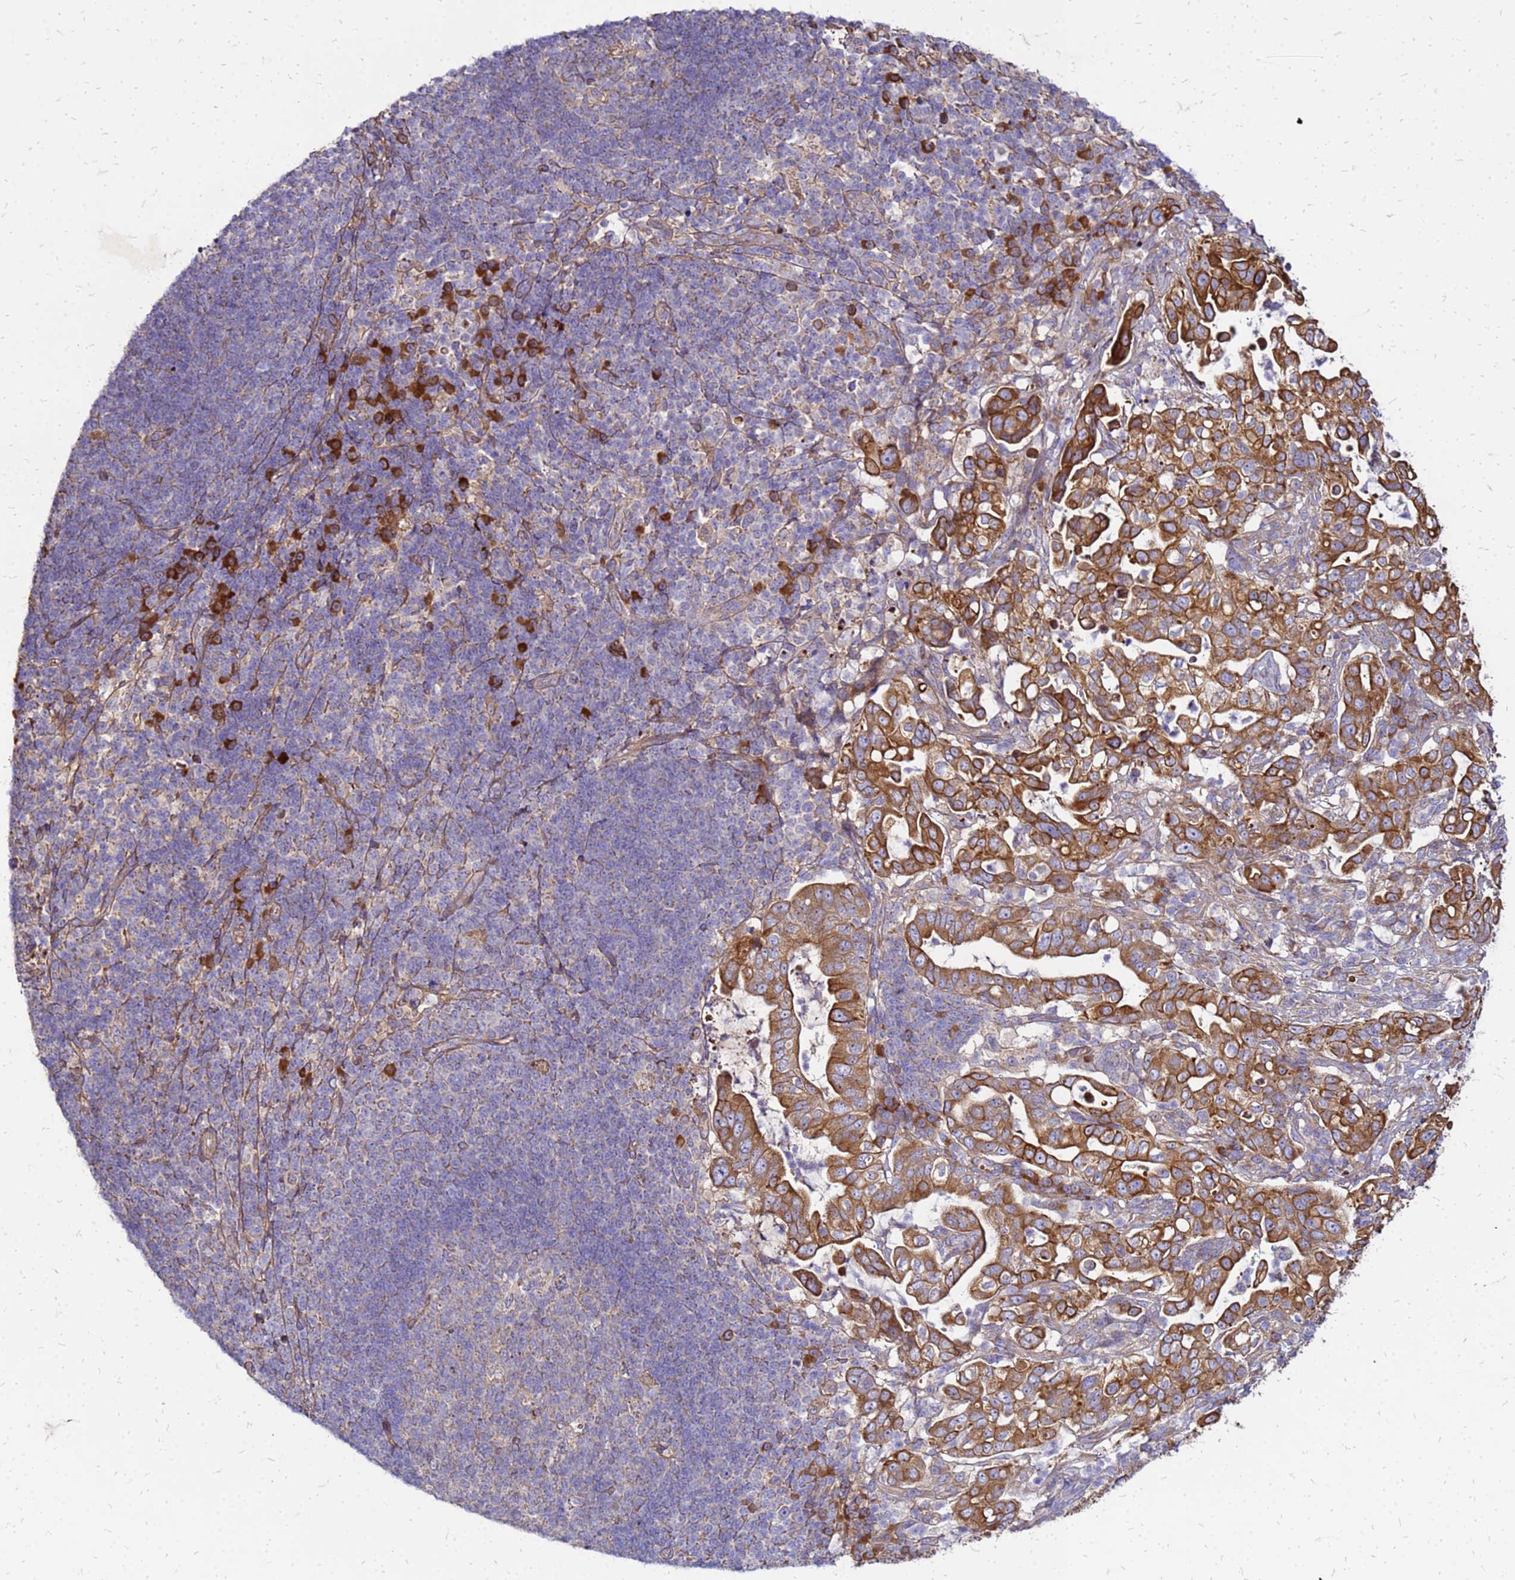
{"staining": {"intensity": "strong", "quantity": ">75%", "location": "cytoplasmic/membranous"}, "tissue": "pancreatic cancer", "cell_type": "Tumor cells", "image_type": "cancer", "snomed": [{"axis": "morphology", "description": "Normal tissue, NOS"}, {"axis": "morphology", "description": "Adenocarcinoma, NOS"}, {"axis": "topography", "description": "Lymph node"}, {"axis": "topography", "description": "Pancreas"}], "caption": "Pancreatic cancer was stained to show a protein in brown. There is high levels of strong cytoplasmic/membranous staining in approximately >75% of tumor cells.", "gene": "VMO1", "patient": {"sex": "female", "age": 67}}